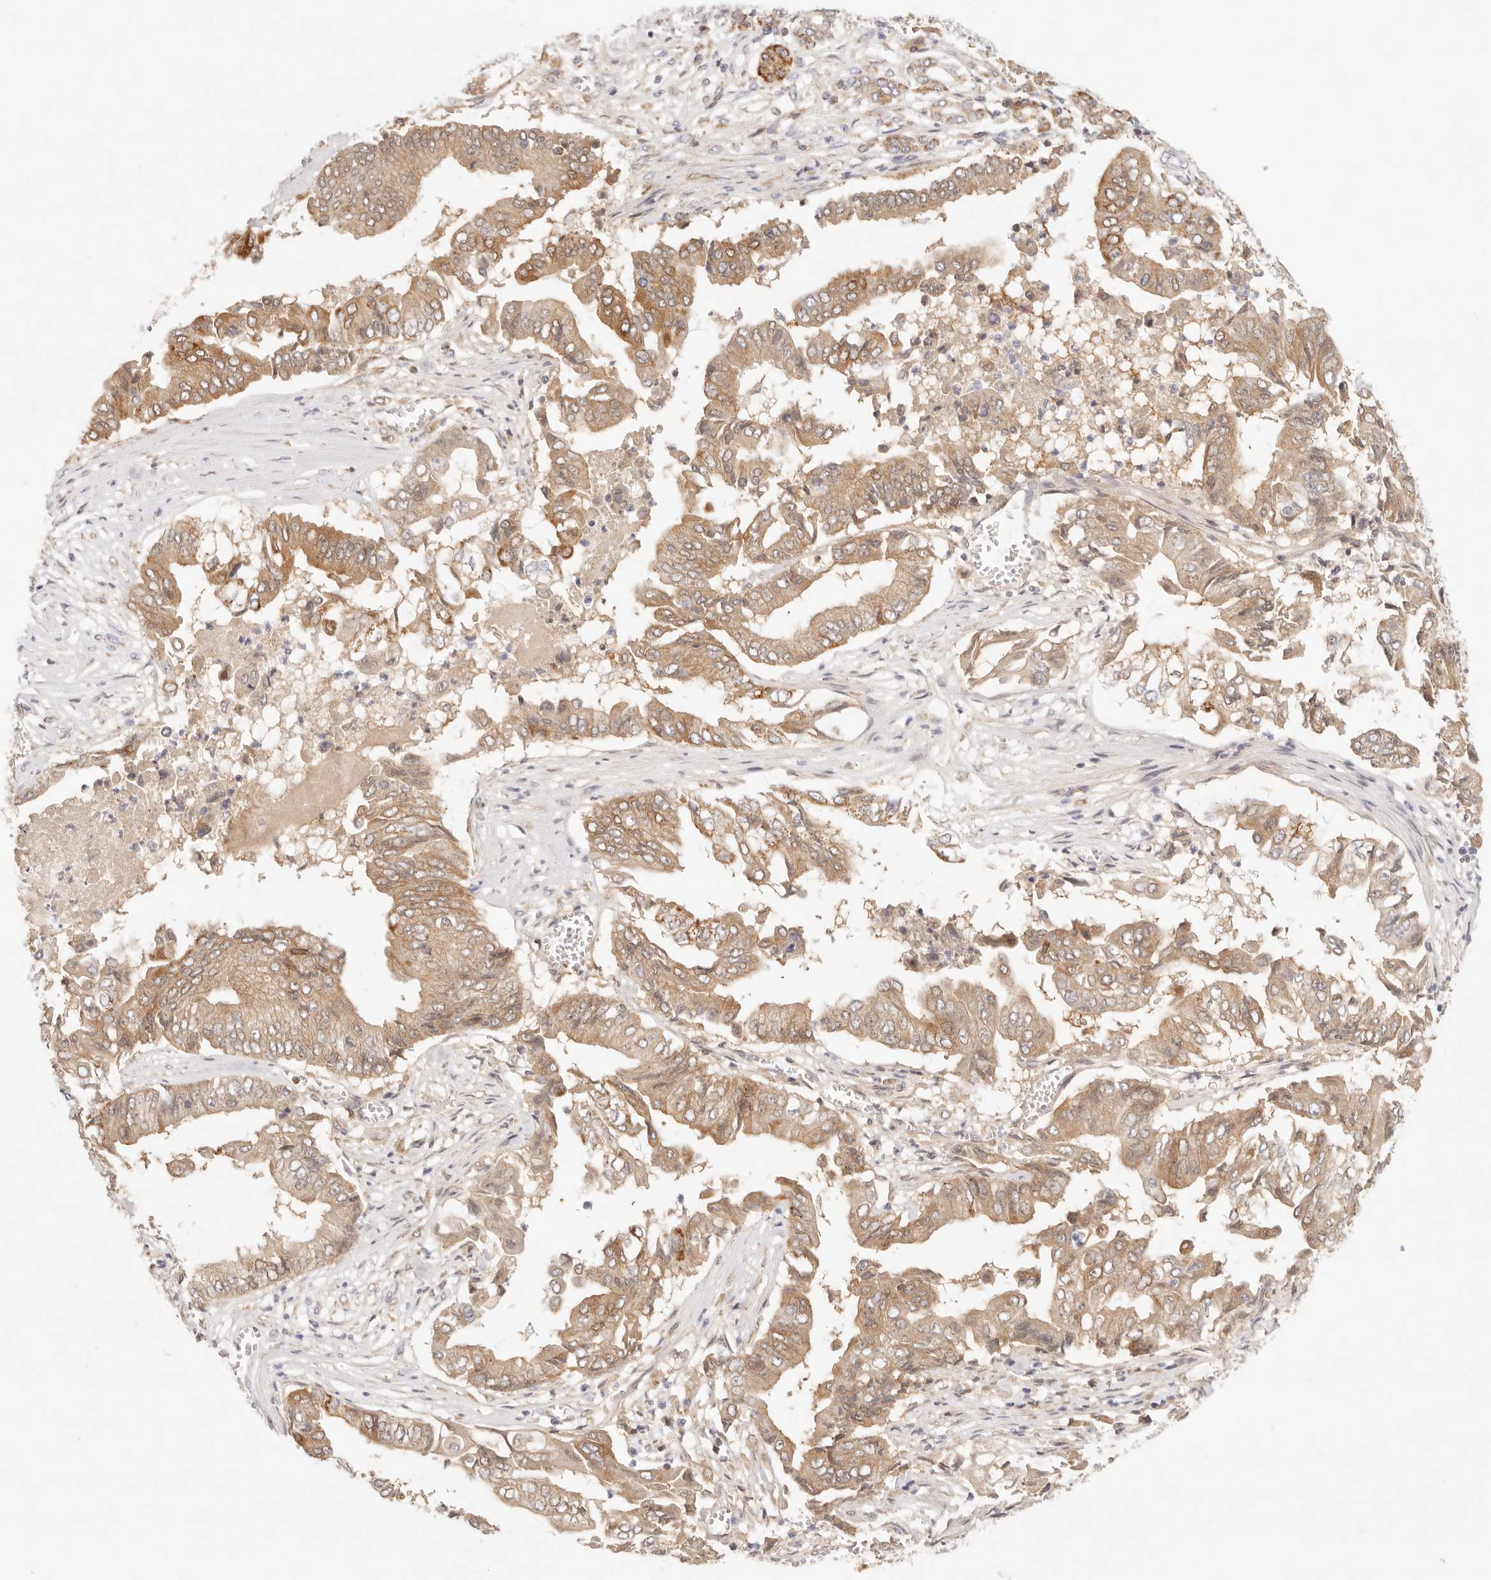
{"staining": {"intensity": "moderate", "quantity": ">75%", "location": "cytoplasmic/membranous"}, "tissue": "pancreatic cancer", "cell_type": "Tumor cells", "image_type": "cancer", "snomed": [{"axis": "morphology", "description": "Adenocarcinoma, NOS"}, {"axis": "topography", "description": "Pancreas"}], "caption": "This is a photomicrograph of immunohistochemistry staining of adenocarcinoma (pancreatic), which shows moderate positivity in the cytoplasmic/membranous of tumor cells.", "gene": "COA6", "patient": {"sex": "female", "age": 77}}